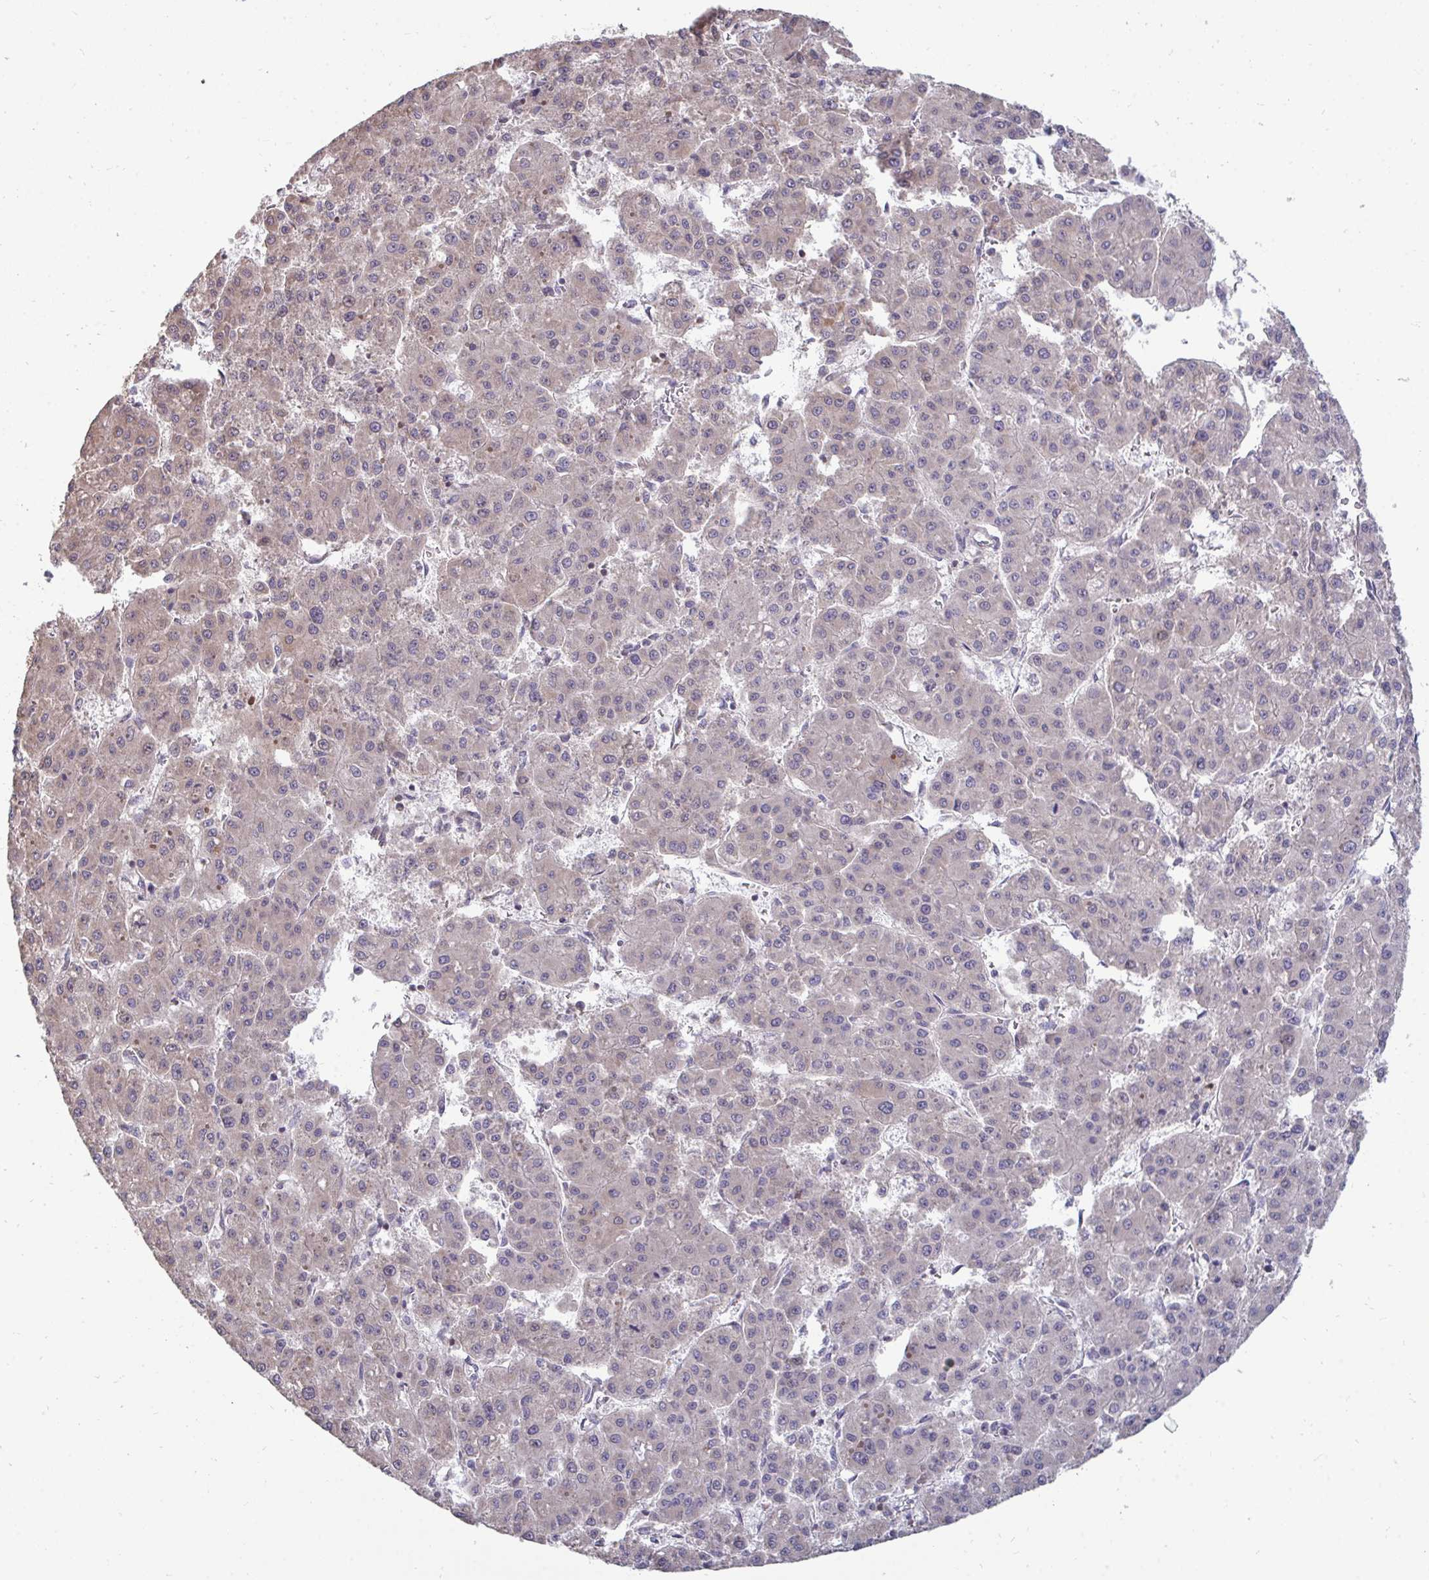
{"staining": {"intensity": "negative", "quantity": "none", "location": "none"}, "tissue": "liver cancer", "cell_type": "Tumor cells", "image_type": "cancer", "snomed": [{"axis": "morphology", "description": "Carcinoma, Hepatocellular, NOS"}, {"axis": "topography", "description": "Liver"}], "caption": "The photomicrograph exhibits no significant positivity in tumor cells of liver hepatocellular carcinoma.", "gene": "DNAJA2", "patient": {"sex": "male", "age": 73}}